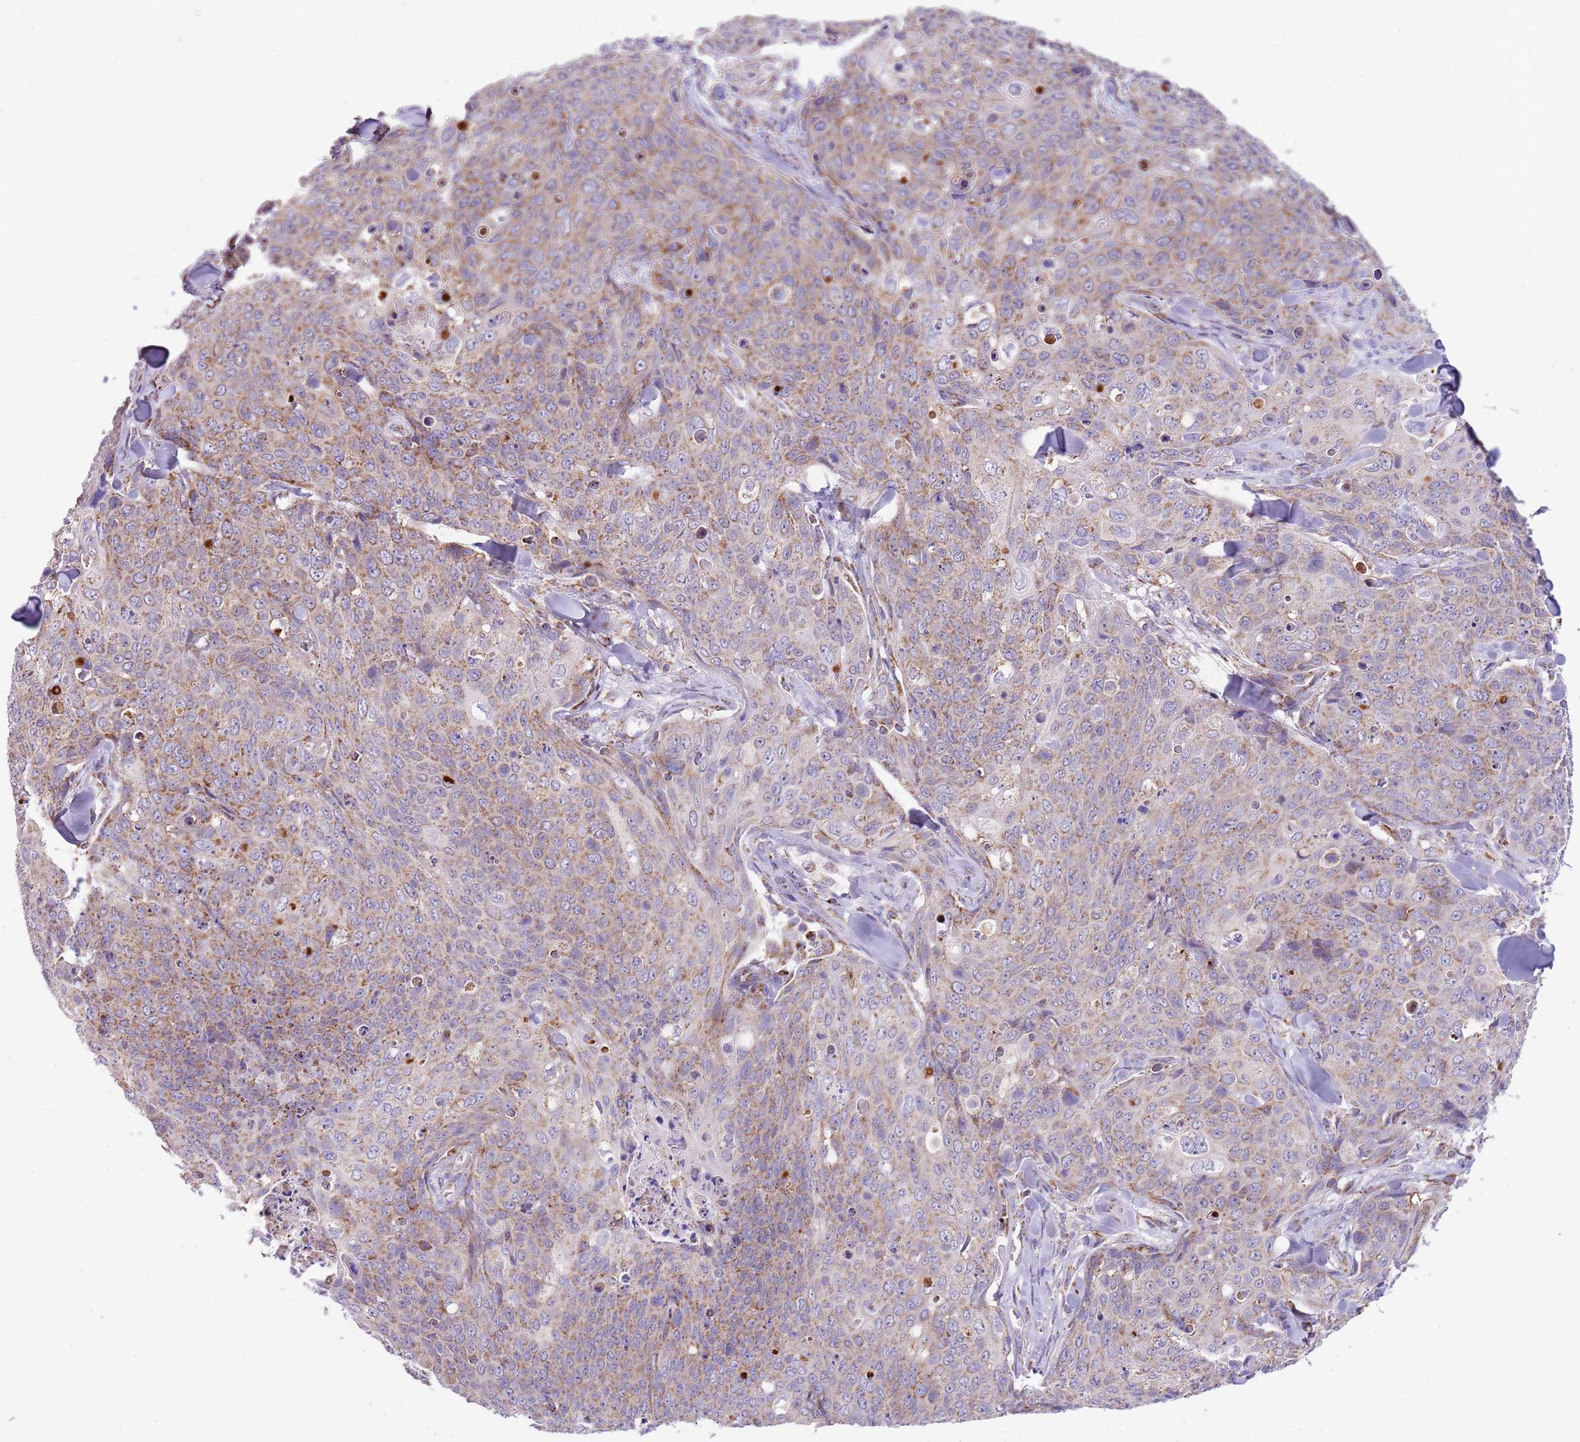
{"staining": {"intensity": "moderate", "quantity": "25%-75%", "location": "cytoplasmic/membranous"}, "tissue": "skin cancer", "cell_type": "Tumor cells", "image_type": "cancer", "snomed": [{"axis": "morphology", "description": "Squamous cell carcinoma, NOS"}, {"axis": "topography", "description": "Skin"}, {"axis": "topography", "description": "Vulva"}], "caption": "Immunohistochemical staining of human skin cancer displays medium levels of moderate cytoplasmic/membranous protein positivity in approximately 25%-75% of tumor cells.", "gene": "LHX6", "patient": {"sex": "female", "age": 85}}